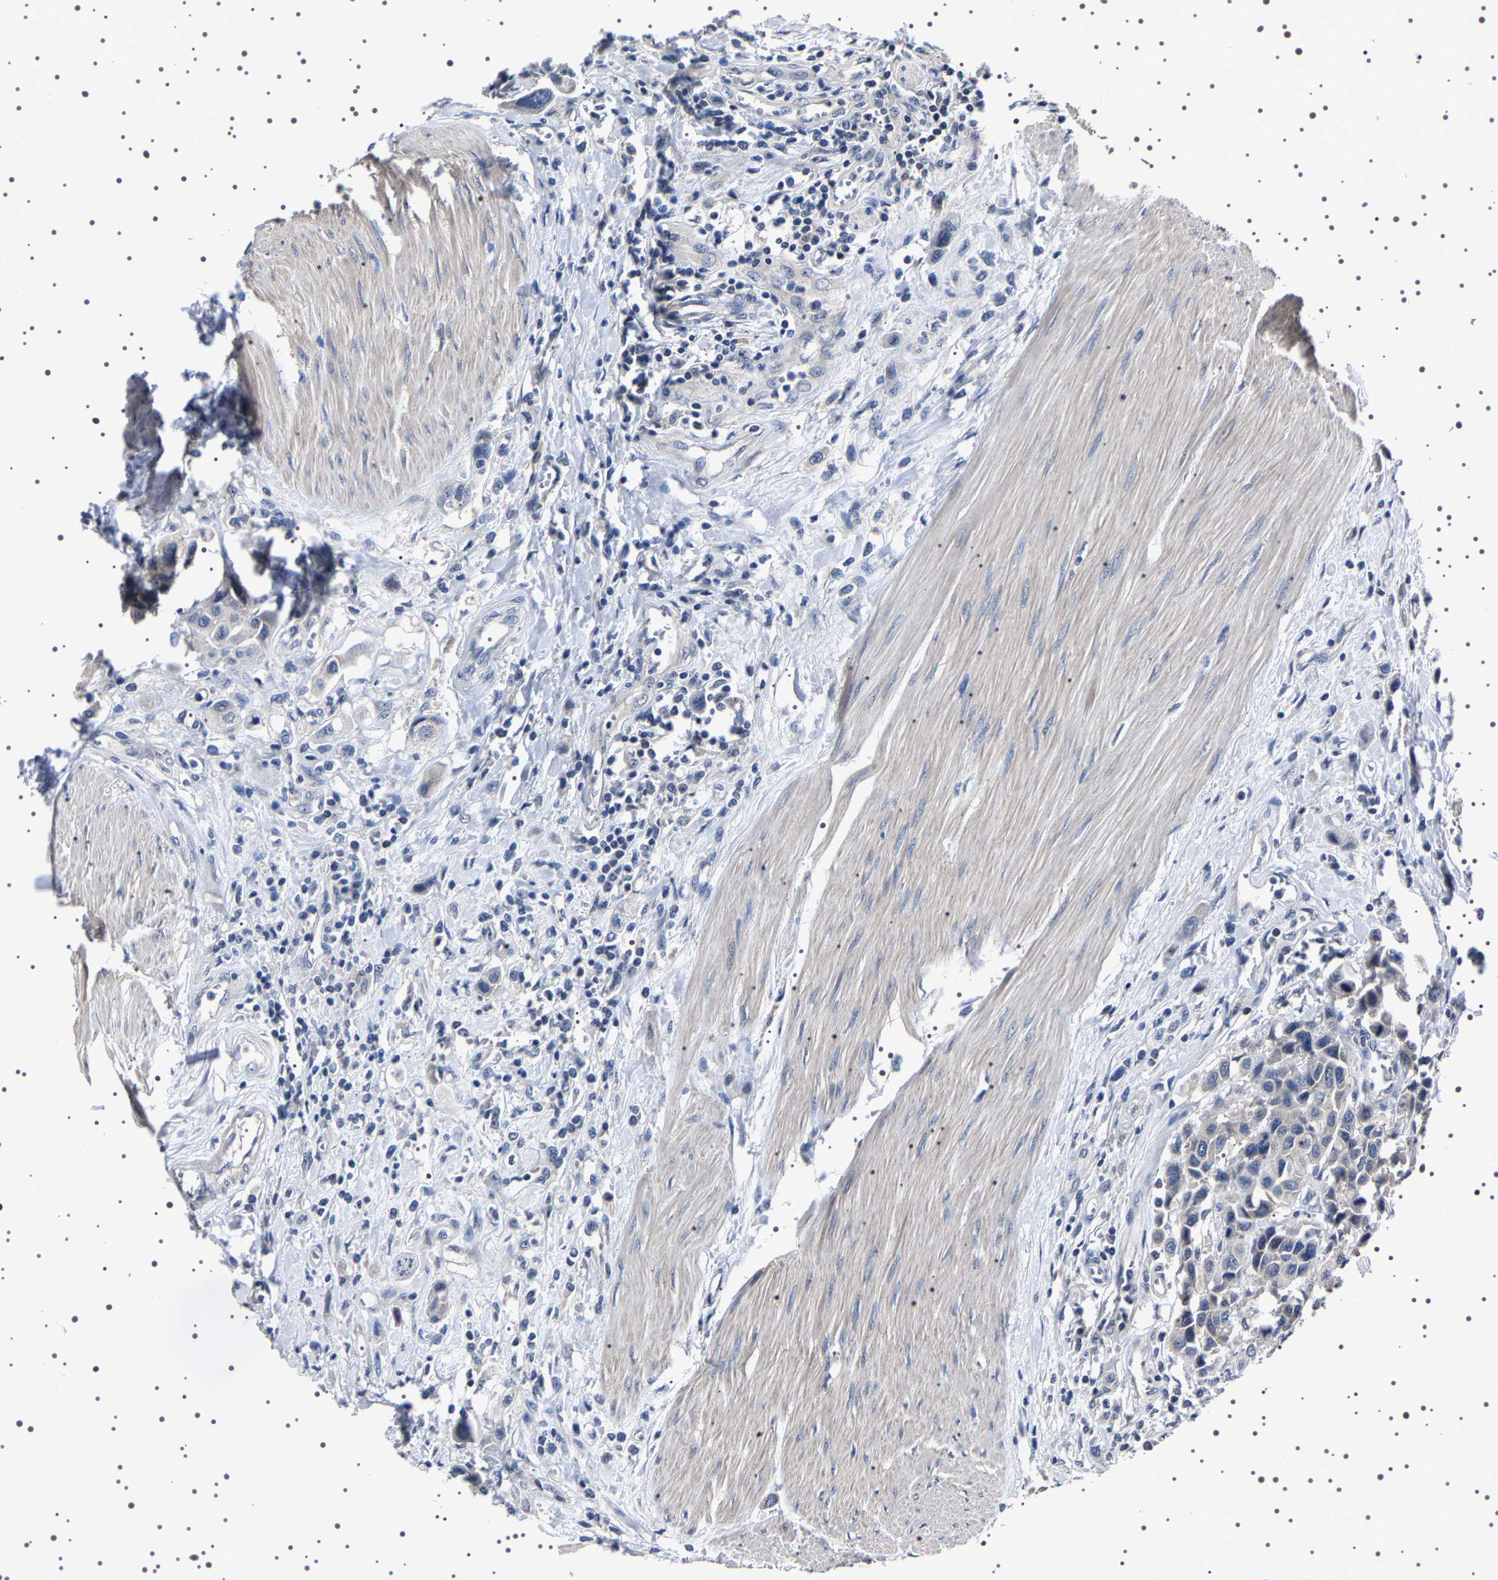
{"staining": {"intensity": "negative", "quantity": "none", "location": "none"}, "tissue": "urothelial cancer", "cell_type": "Tumor cells", "image_type": "cancer", "snomed": [{"axis": "morphology", "description": "Urothelial carcinoma, High grade"}, {"axis": "topography", "description": "Urinary bladder"}], "caption": "The image exhibits no staining of tumor cells in high-grade urothelial carcinoma.", "gene": "TARBP1", "patient": {"sex": "male", "age": 50}}